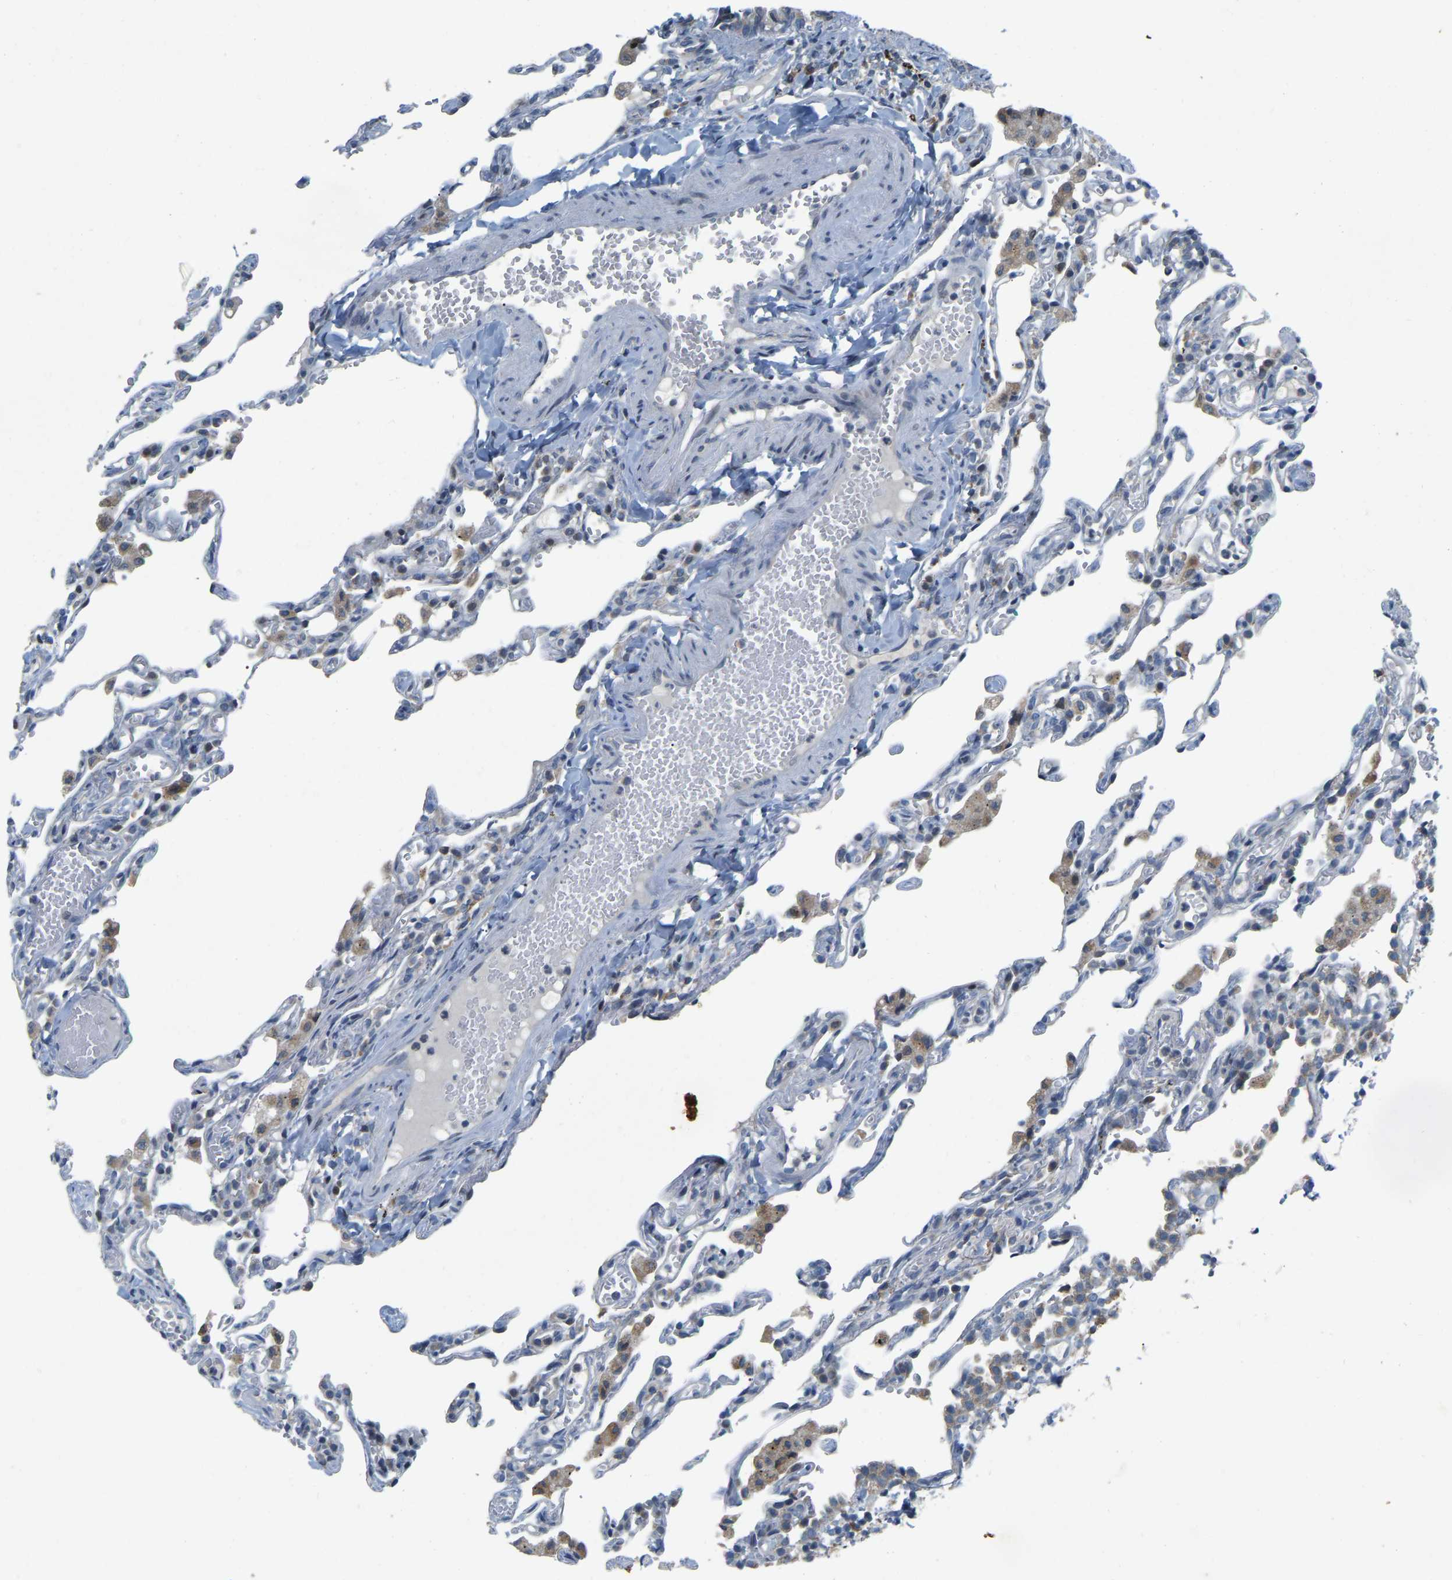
{"staining": {"intensity": "negative", "quantity": "none", "location": "none"}, "tissue": "lung", "cell_type": "Alveolar cells", "image_type": "normal", "snomed": [{"axis": "morphology", "description": "Normal tissue, NOS"}, {"axis": "topography", "description": "Lung"}], "caption": "The immunohistochemistry (IHC) histopathology image has no significant expression in alveolar cells of lung.", "gene": "ENSG00000283765", "patient": {"sex": "male", "age": 21}}